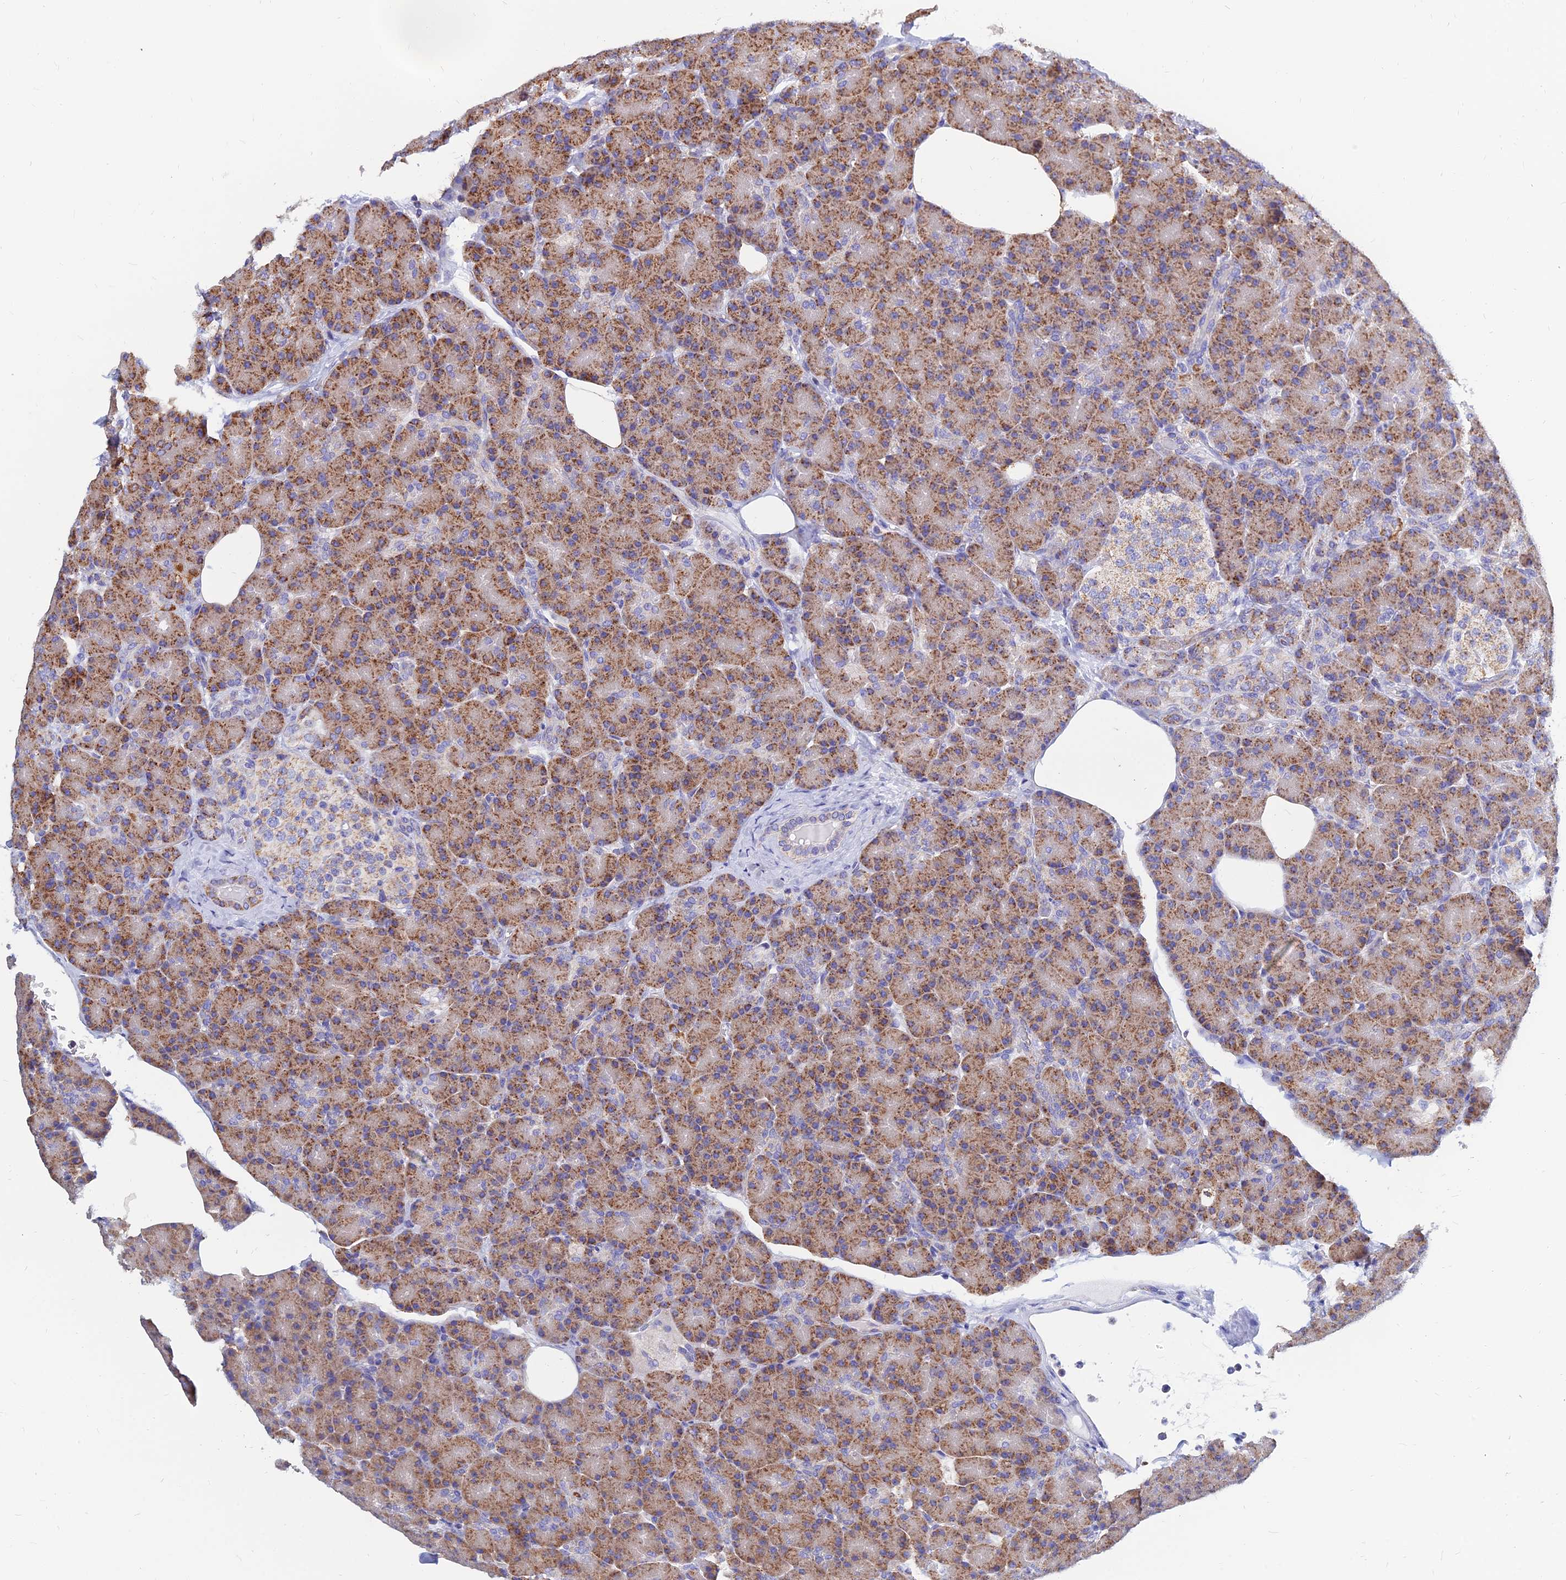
{"staining": {"intensity": "moderate", "quantity": ">75%", "location": "cytoplasmic/membranous"}, "tissue": "pancreas", "cell_type": "Exocrine glandular cells", "image_type": "normal", "snomed": [{"axis": "morphology", "description": "Normal tissue, NOS"}, {"axis": "topography", "description": "Pancreas"}], "caption": "The immunohistochemical stain shows moderate cytoplasmic/membranous positivity in exocrine glandular cells of unremarkable pancreas.", "gene": "MGST1", "patient": {"sex": "female", "age": 43}}